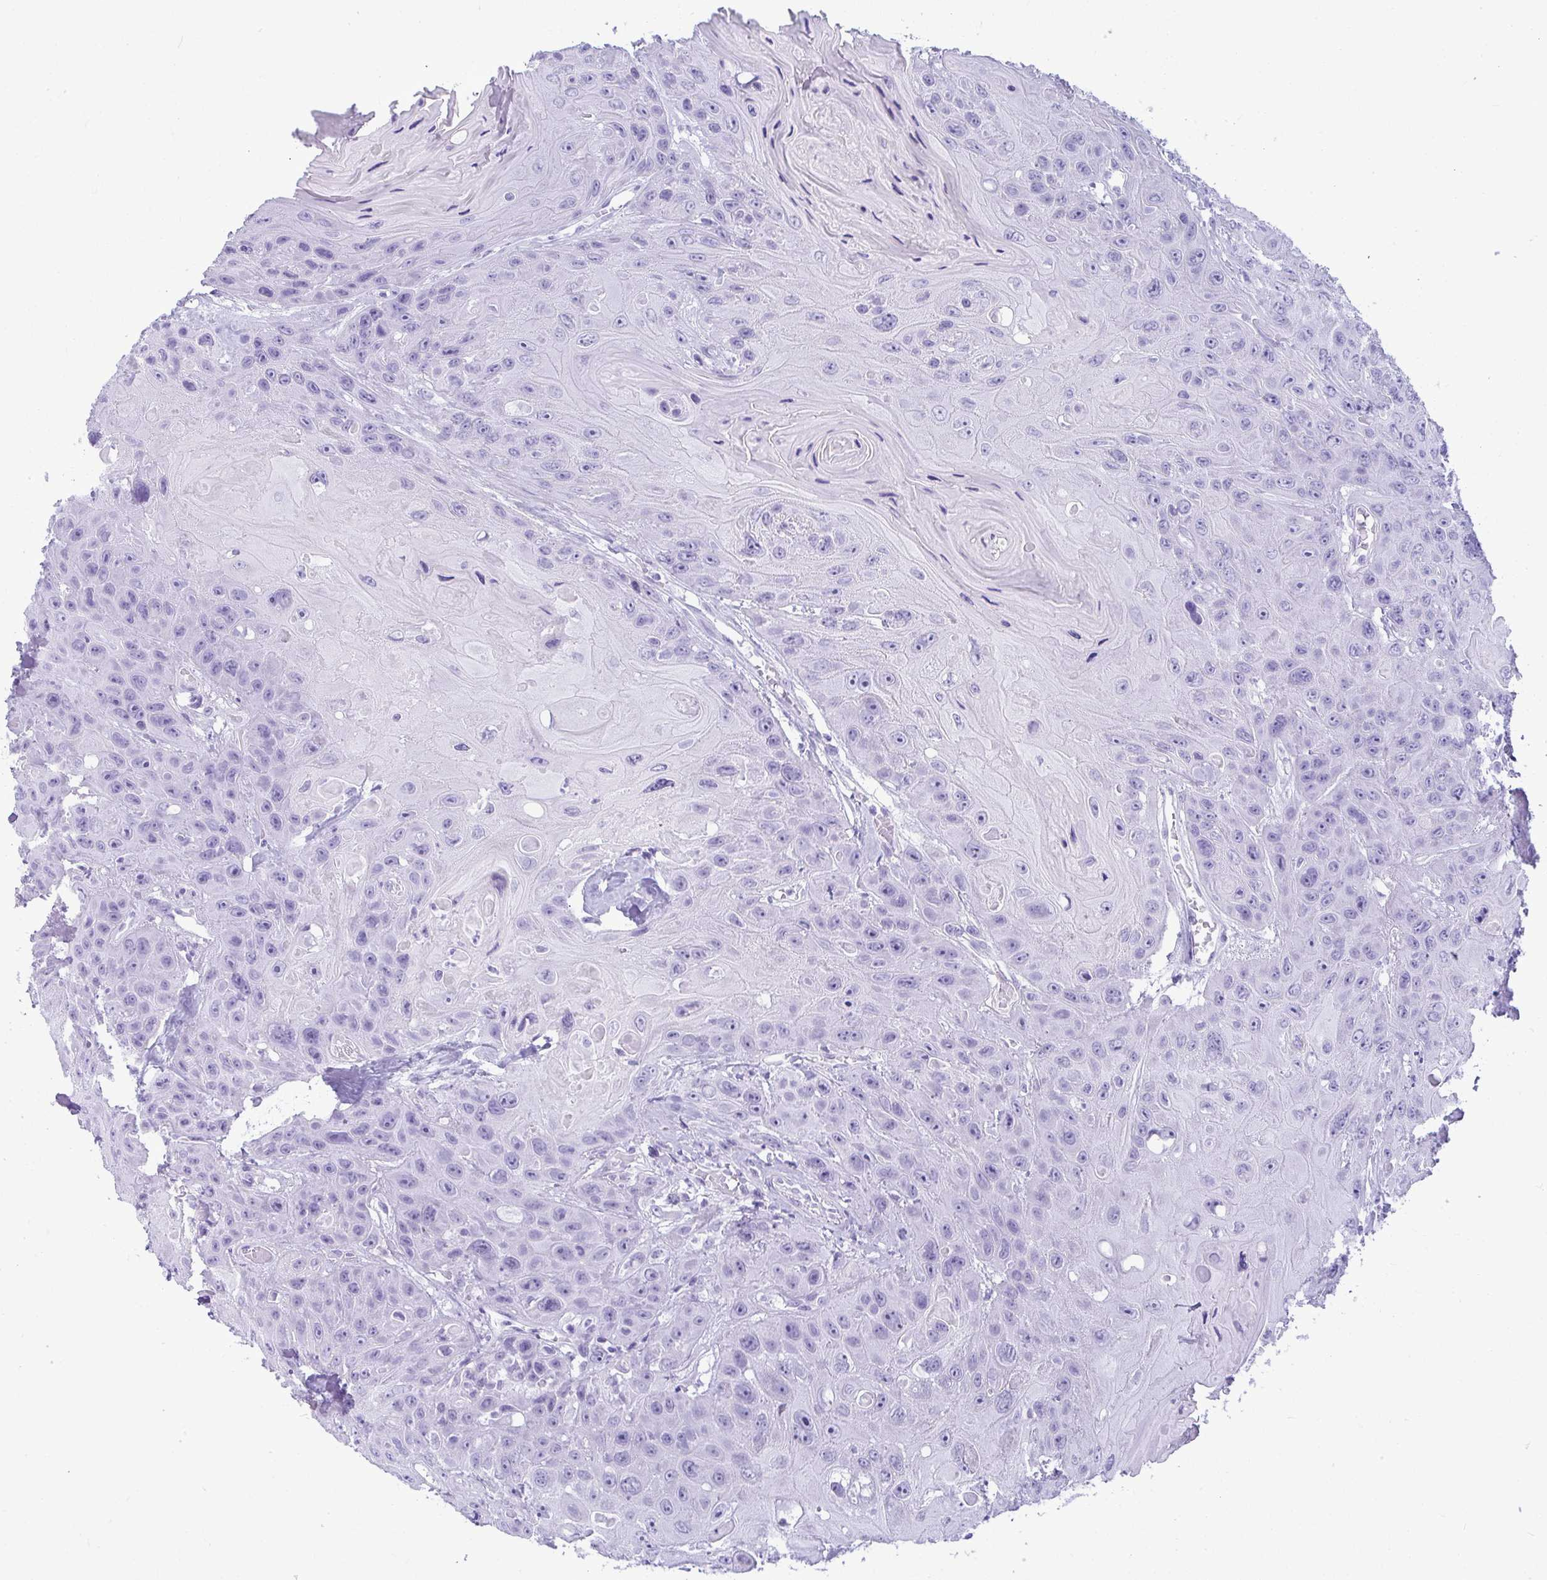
{"staining": {"intensity": "negative", "quantity": "none", "location": "none"}, "tissue": "head and neck cancer", "cell_type": "Tumor cells", "image_type": "cancer", "snomed": [{"axis": "morphology", "description": "Squamous cell carcinoma, NOS"}, {"axis": "topography", "description": "Head-Neck"}], "caption": "Tumor cells show no significant expression in head and neck cancer (squamous cell carcinoma). The staining is performed using DAB brown chromogen with nuclei counter-stained in using hematoxylin.", "gene": "CLGN", "patient": {"sex": "female", "age": 59}}